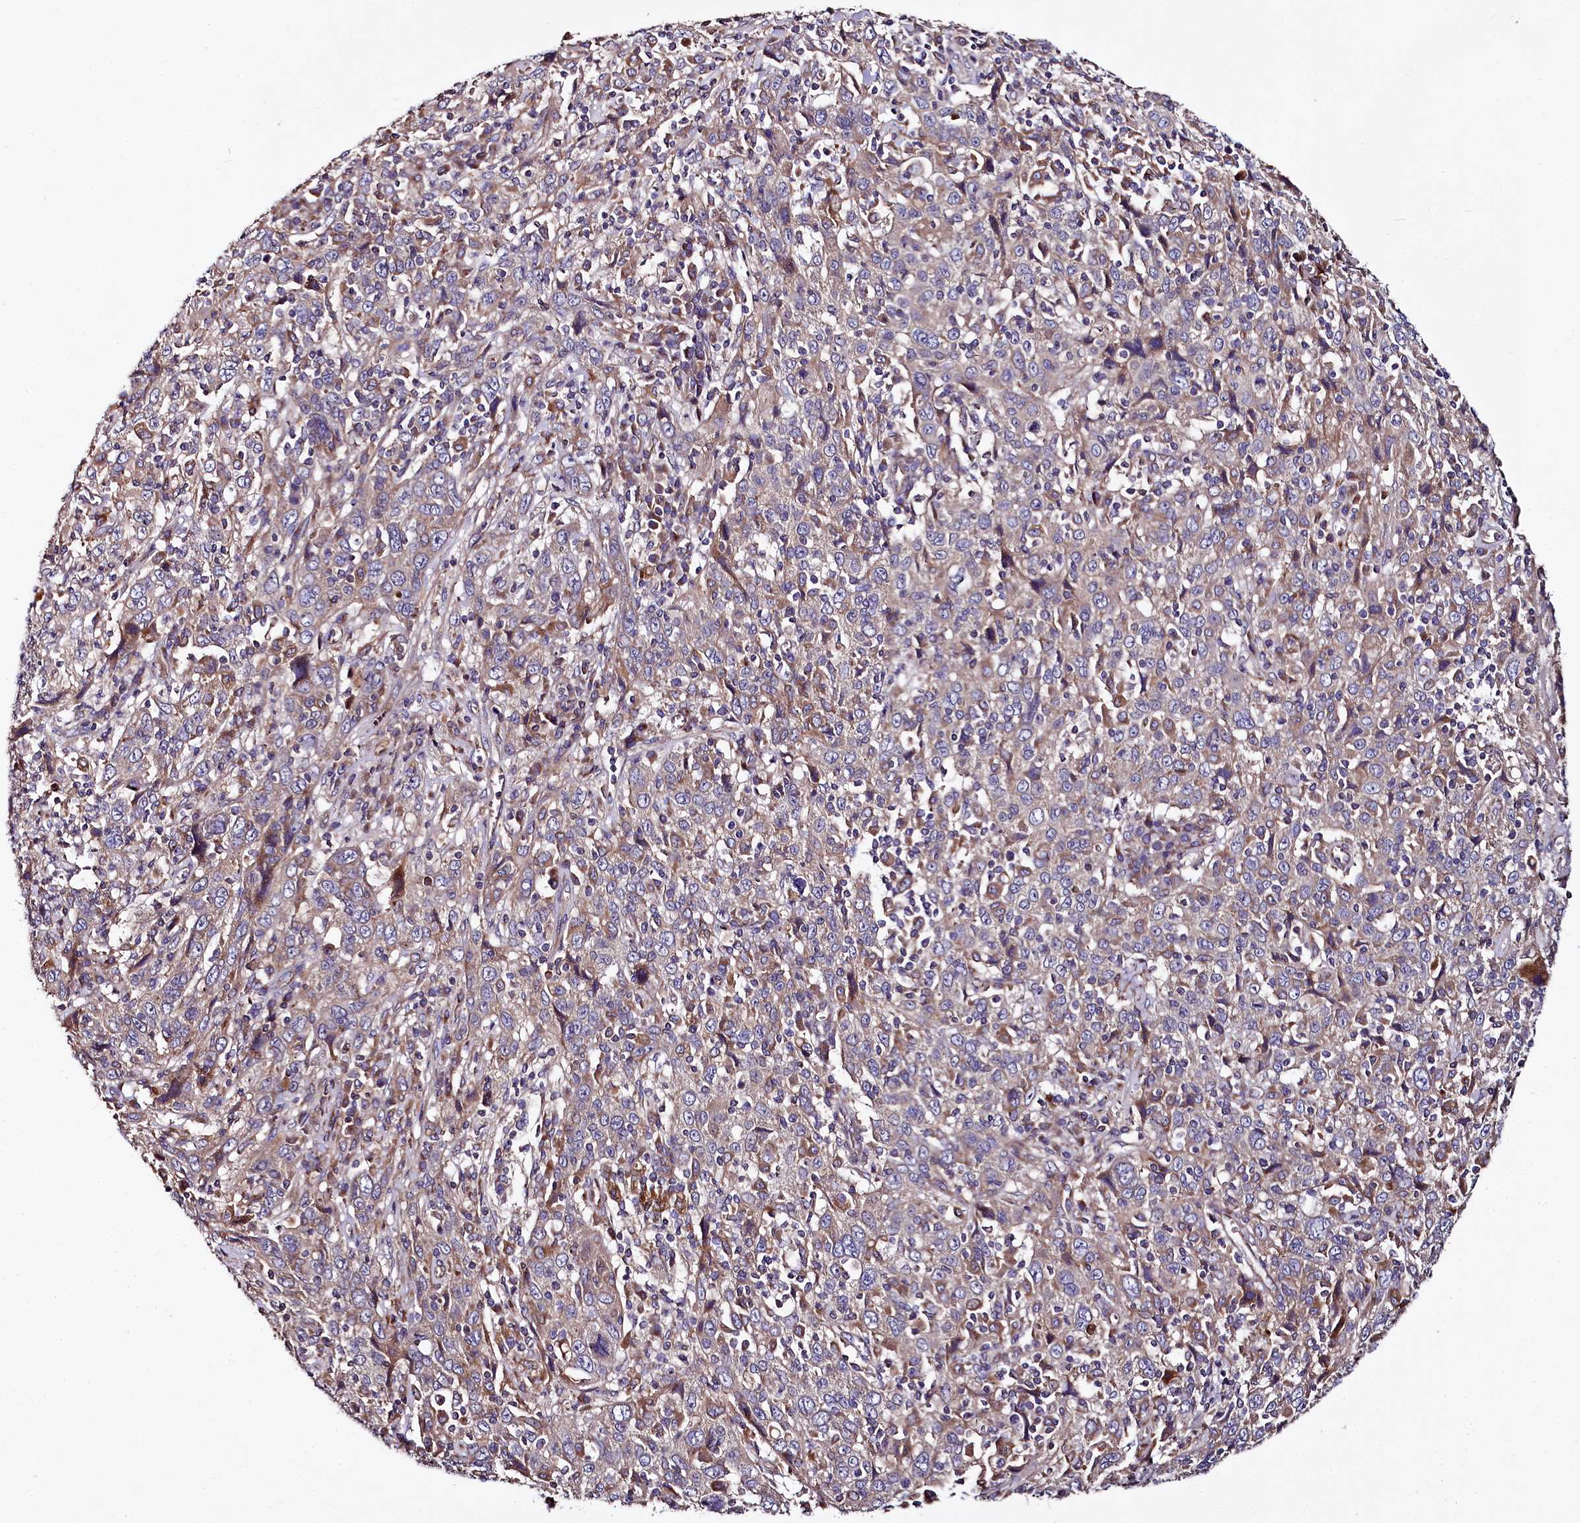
{"staining": {"intensity": "weak", "quantity": "25%-75%", "location": "cytoplasmic/membranous"}, "tissue": "cervical cancer", "cell_type": "Tumor cells", "image_type": "cancer", "snomed": [{"axis": "morphology", "description": "Squamous cell carcinoma, NOS"}, {"axis": "topography", "description": "Cervix"}], "caption": "Squamous cell carcinoma (cervical) stained with immunohistochemistry displays weak cytoplasmic/membranous positivity in about 25%-75% of tumor cells. Immunohistochemistry stains the protein of interest in brown and the nuclei are stained blue.", "gene": "SPRYD3", "patient": {"sex": "female", "age": 46}}